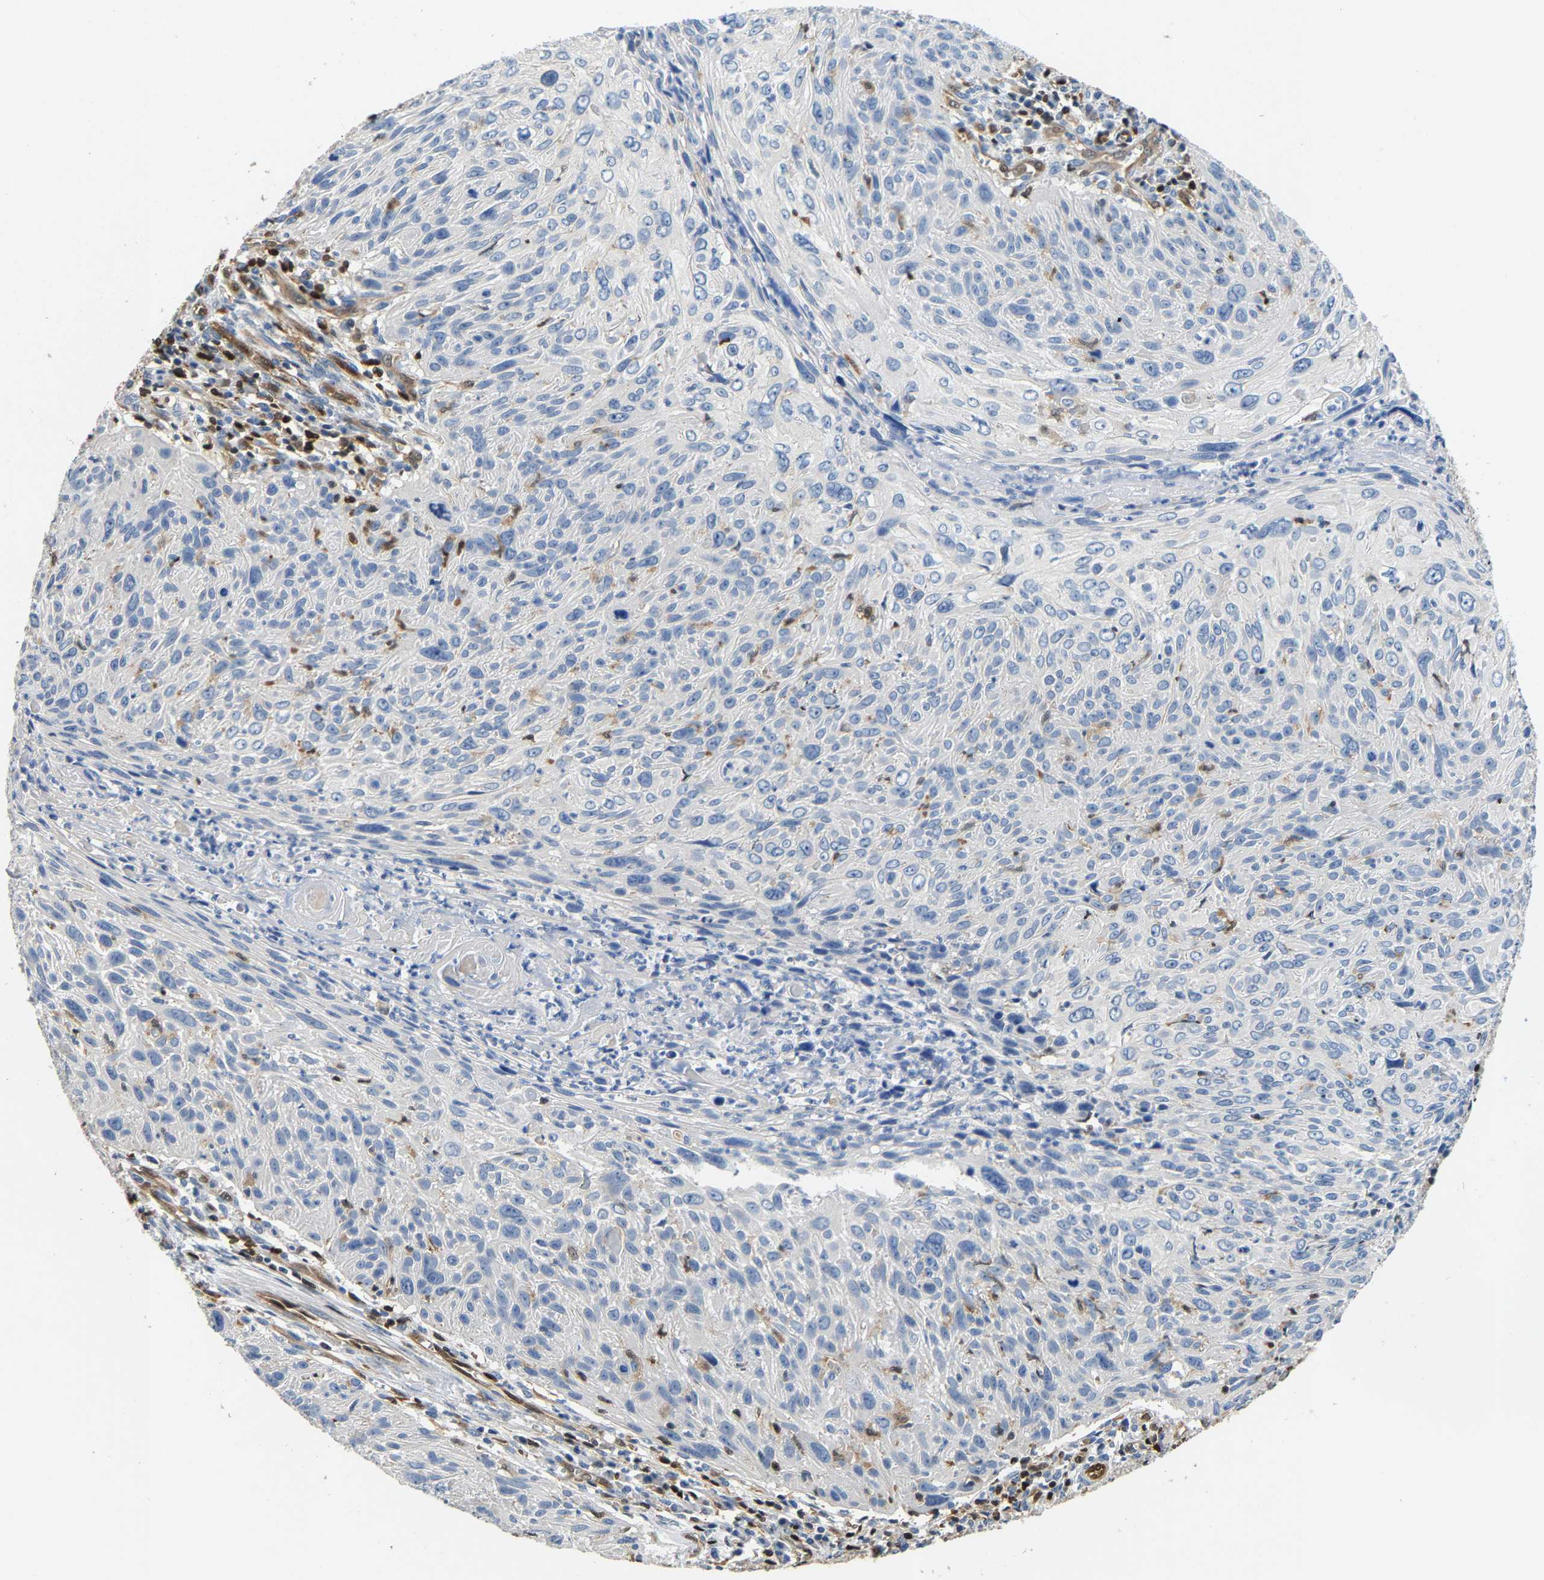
{"staining": {"intensity": "negative", "quantity": "none", "location": "none"}, "tissue": "cervical cancer", "cell_type": "Tumor cells", "image_type": "cancer", "snomed": [{"axis": "morphology", "description": "Squamous cell carcinoma, NOS"}, {"axis": "topography", "description": "Cervix"}], "caption": "Squamous cell carcinoma (cervical) was stained to show a protein in brown. There is no significant positivity in tumor cells.", "gene": "GIMAP7", "patient": {"sex": "female", "age": 51}}